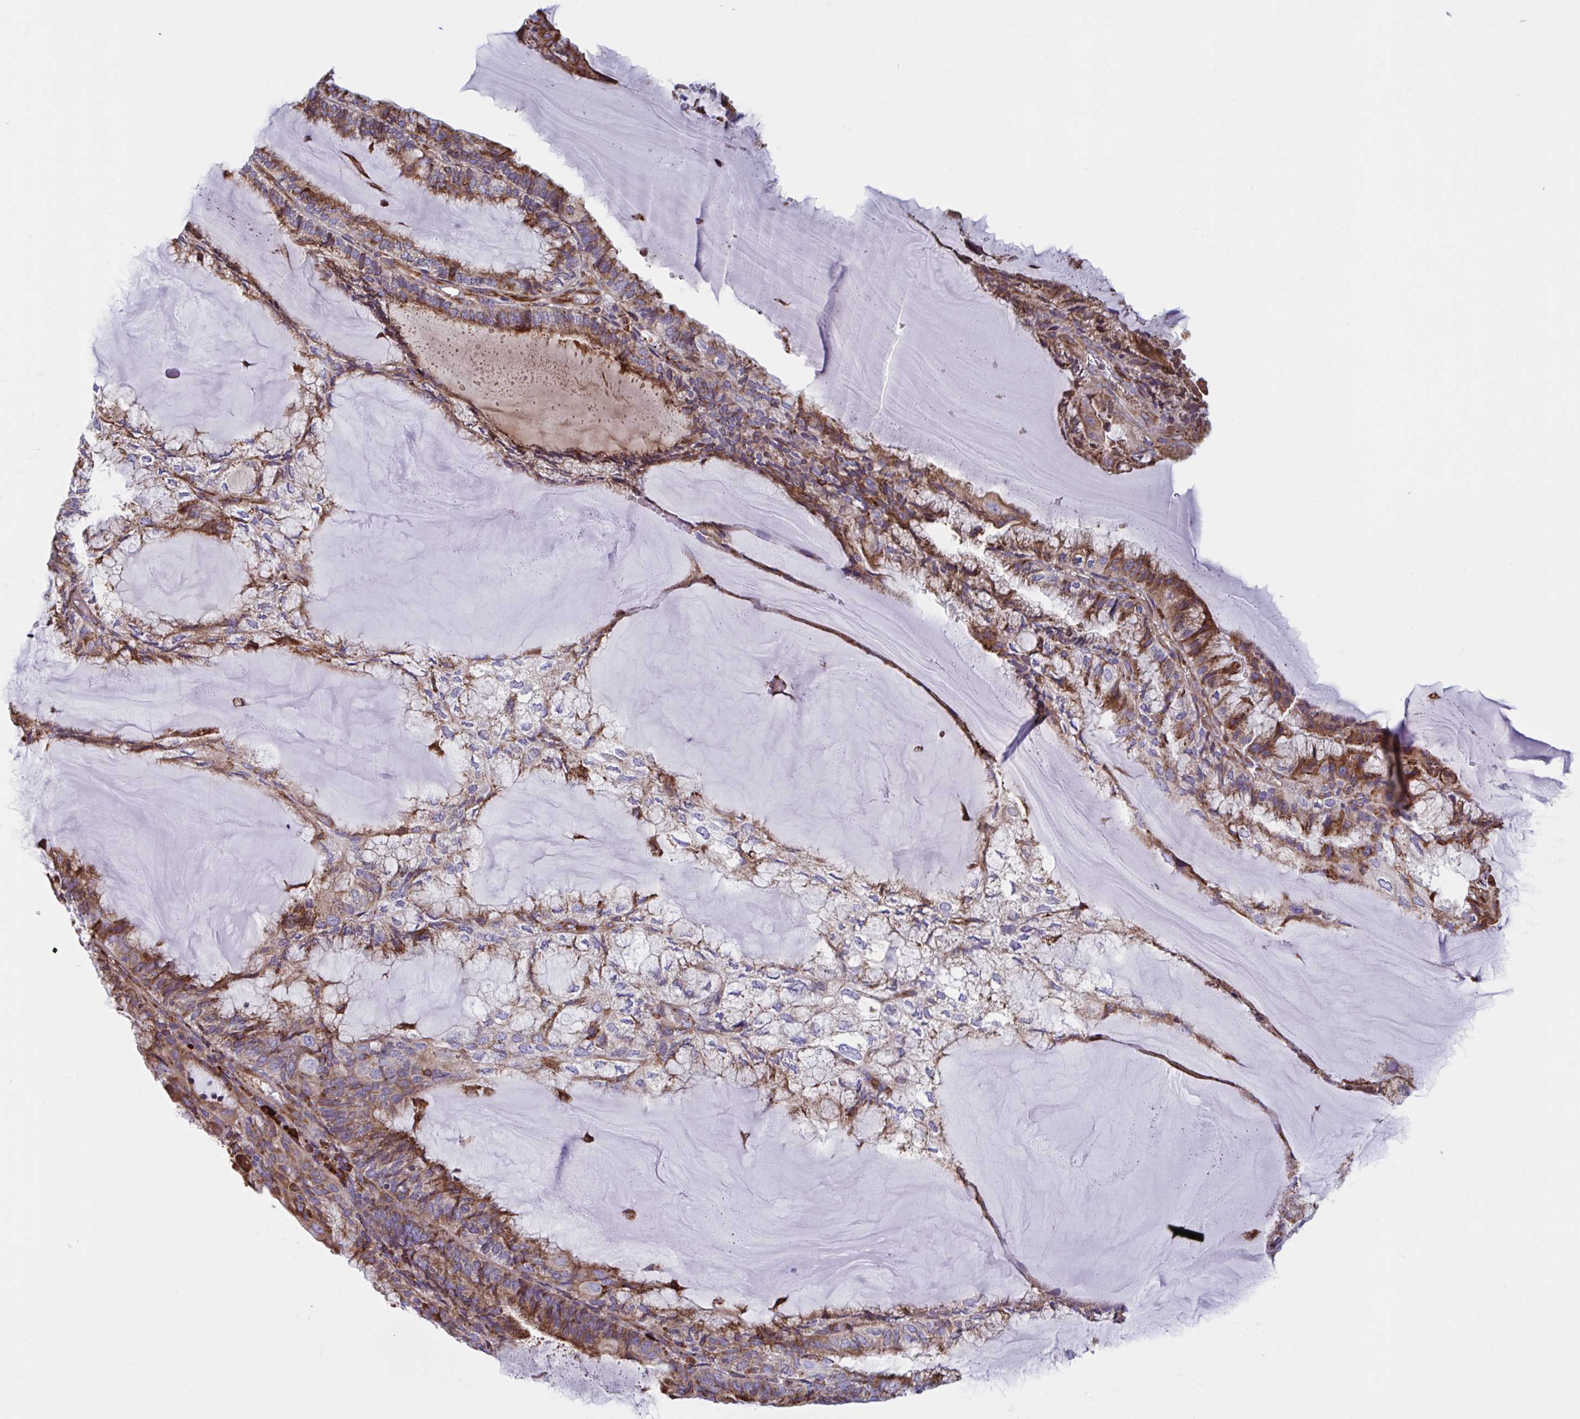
{"staining": {"intensity": "moderate", "quantity": ">75%", "location": "cytoplasmic/membranous"}, "tissue": "endometrial cancer", "cell_type": "Tumor cells", "image_type": "cancer", "snomed": [{"axis": "morphology", "description": "Adenocarcinoma, NOS"}, {"axis": "topography", "description": "Endometrium"}], "caption": "Tumor cells display medium levels of moderate cytoplasmic/membranous staining in about >75% of cells in adenocarcinoma (endometrial). (IHC, brightfield microscopy, high magnification).", "gene": "PEAK3", "patient": {"sex": "female", "age": 81}}